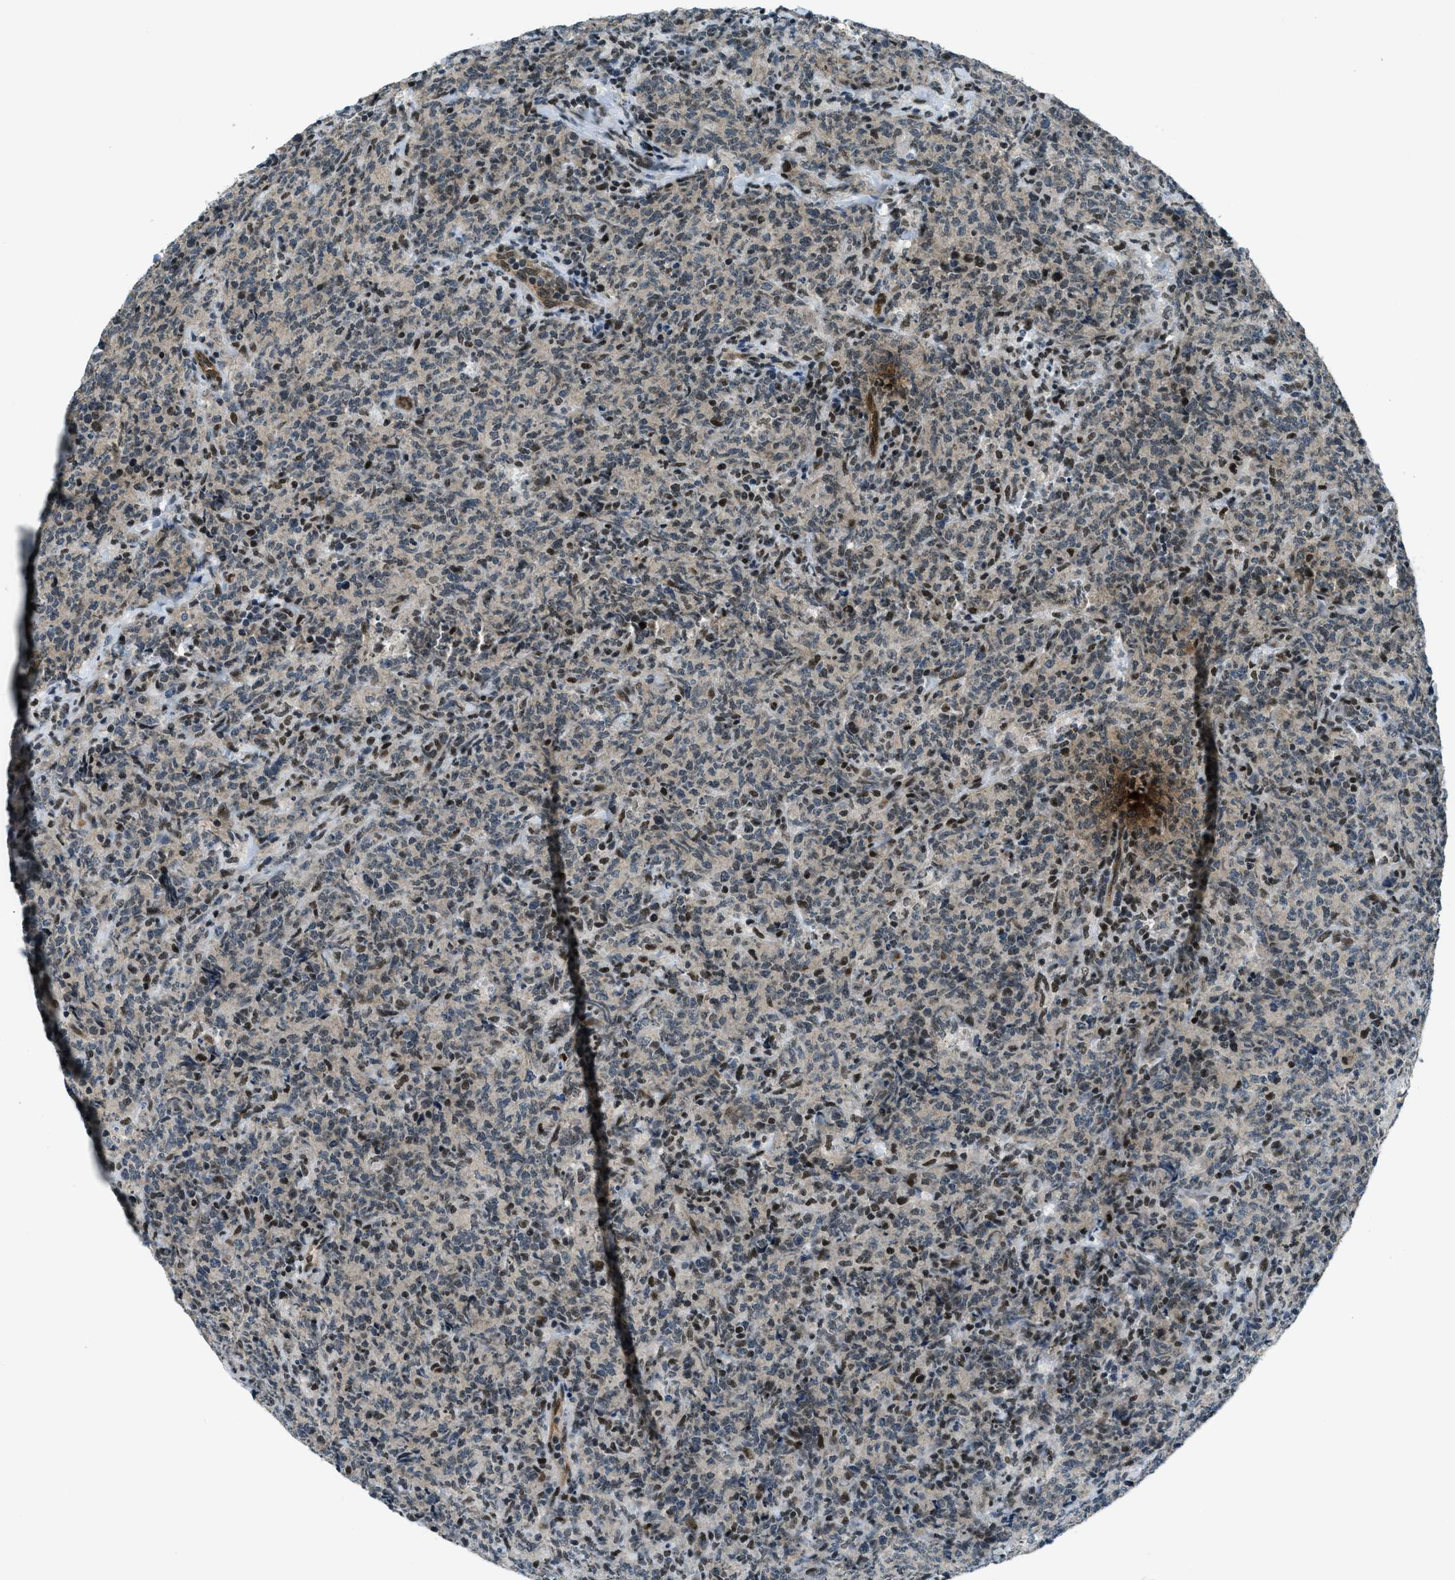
{"staining": {"intensity": "moderate", "quantity": "<25%", "location": "cytoplasmic/membranous,nuclear"}, "tissue": "lymphoma", "cell_type": "Tumor cells", "image_type": "cancer", "snomed": [{"axis": "morphology", "description": "Malignant lymphoma, non-Hodgkin's type, High grade"}, {"axis": "topography", "description": "Tonsil"}], "caption": "Immunohistochemistry (IHC) (DAB) staining of human malignant lymphoma, non-Hodgkin's type (high-grade) reveals moderate cytoplasmic/membranous and nuclear protein positivity in about <25% of tumor cells.", "gene": "KLF6", "patient": {"sex": "female", "age": 36}}